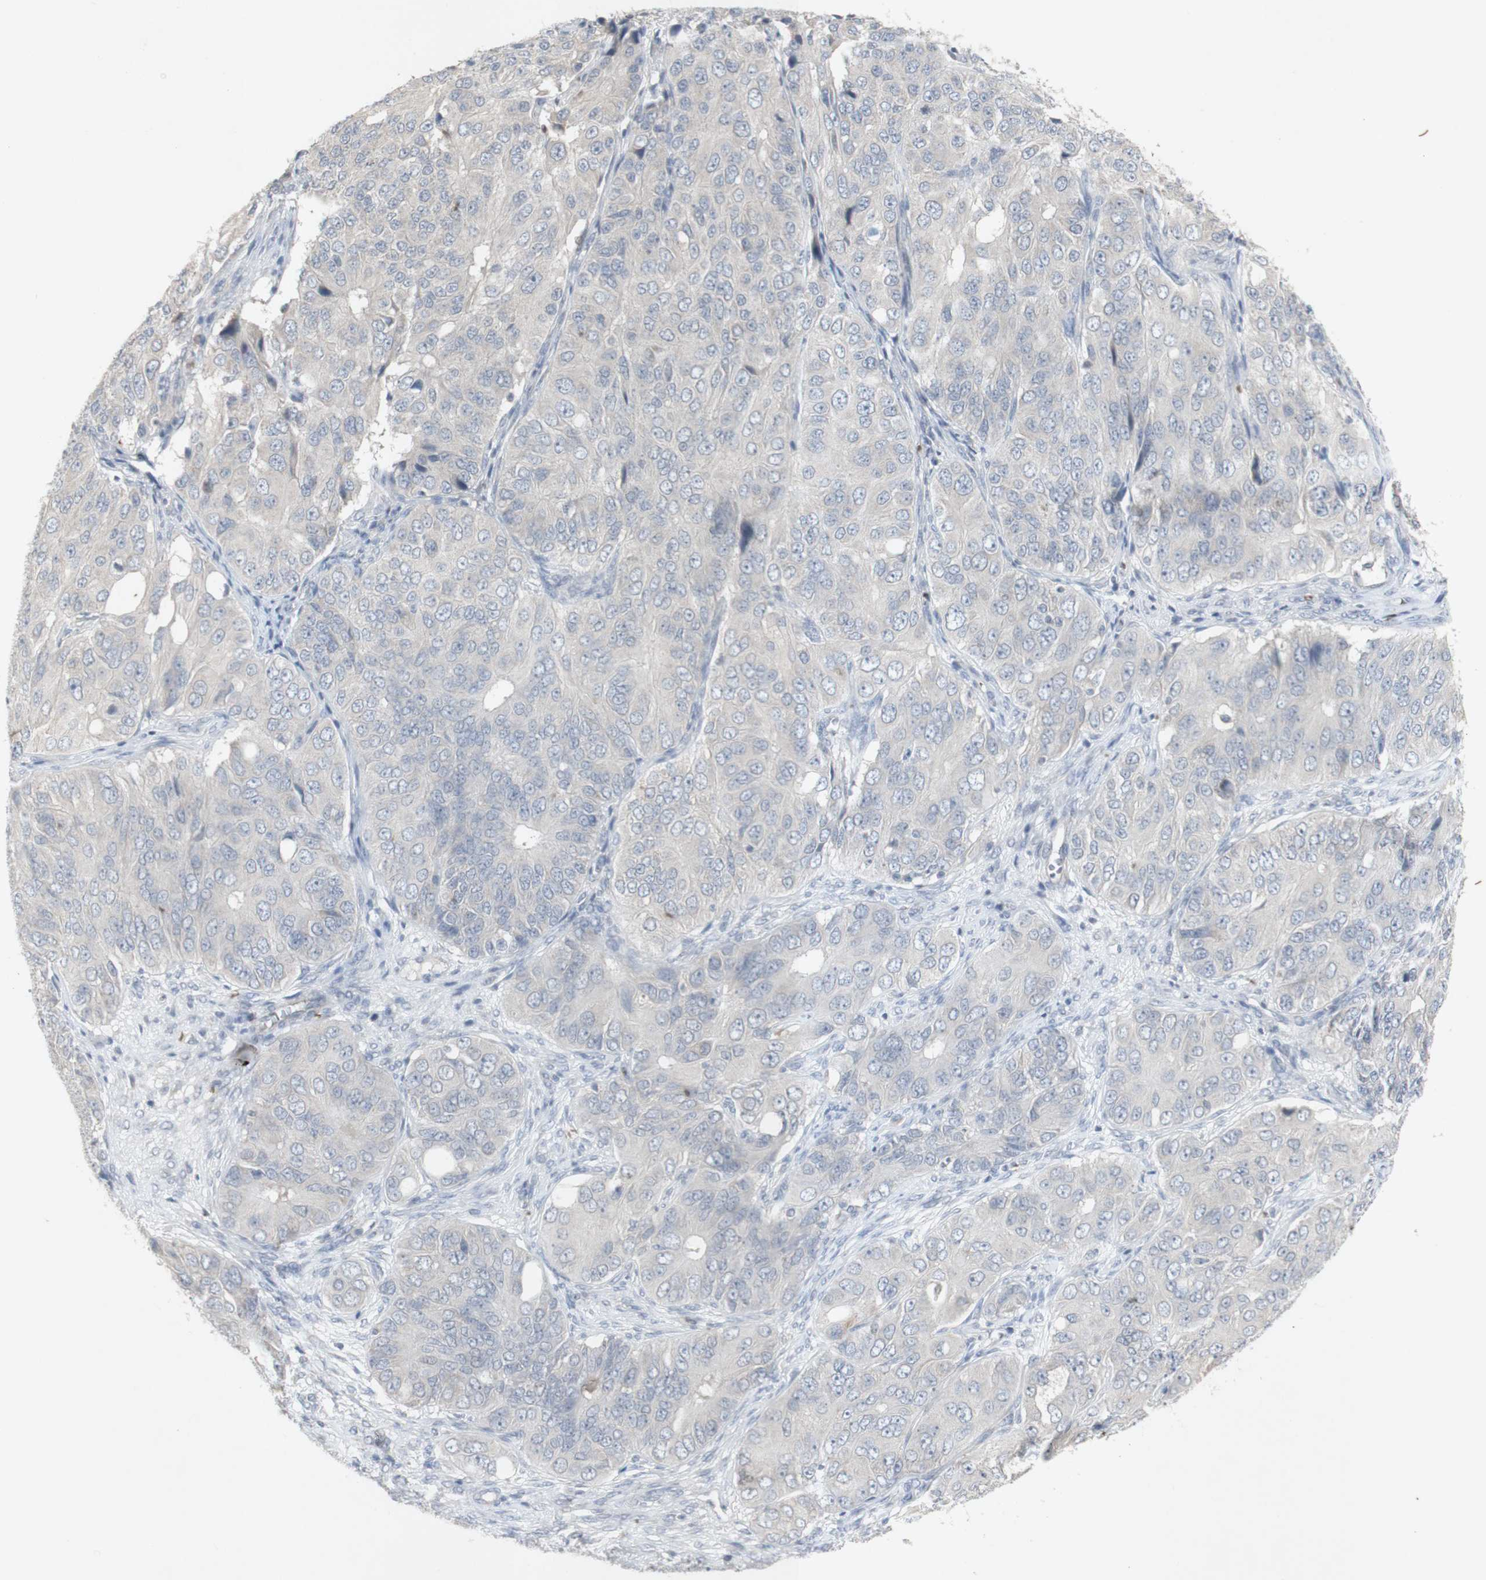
{"staining": {"intensity": "negative", "quantity": "none", "location": "none"}, "tissue": "ovarian cancer", "cell_type": "Tumor cells", "image_type": "cancer", "snomed": [{"axis": "morphology", "description": "Carcinoma, endometroid"}, {"axis": "topography", "description": "Ovary"}], "caption": "Immunohistochemical staining of ovarian cancer (endometroid carcinoma) displays no significant positivity in tumor cells.", "gene": "INS", "patient": {"sex": "female", "age": 51}}